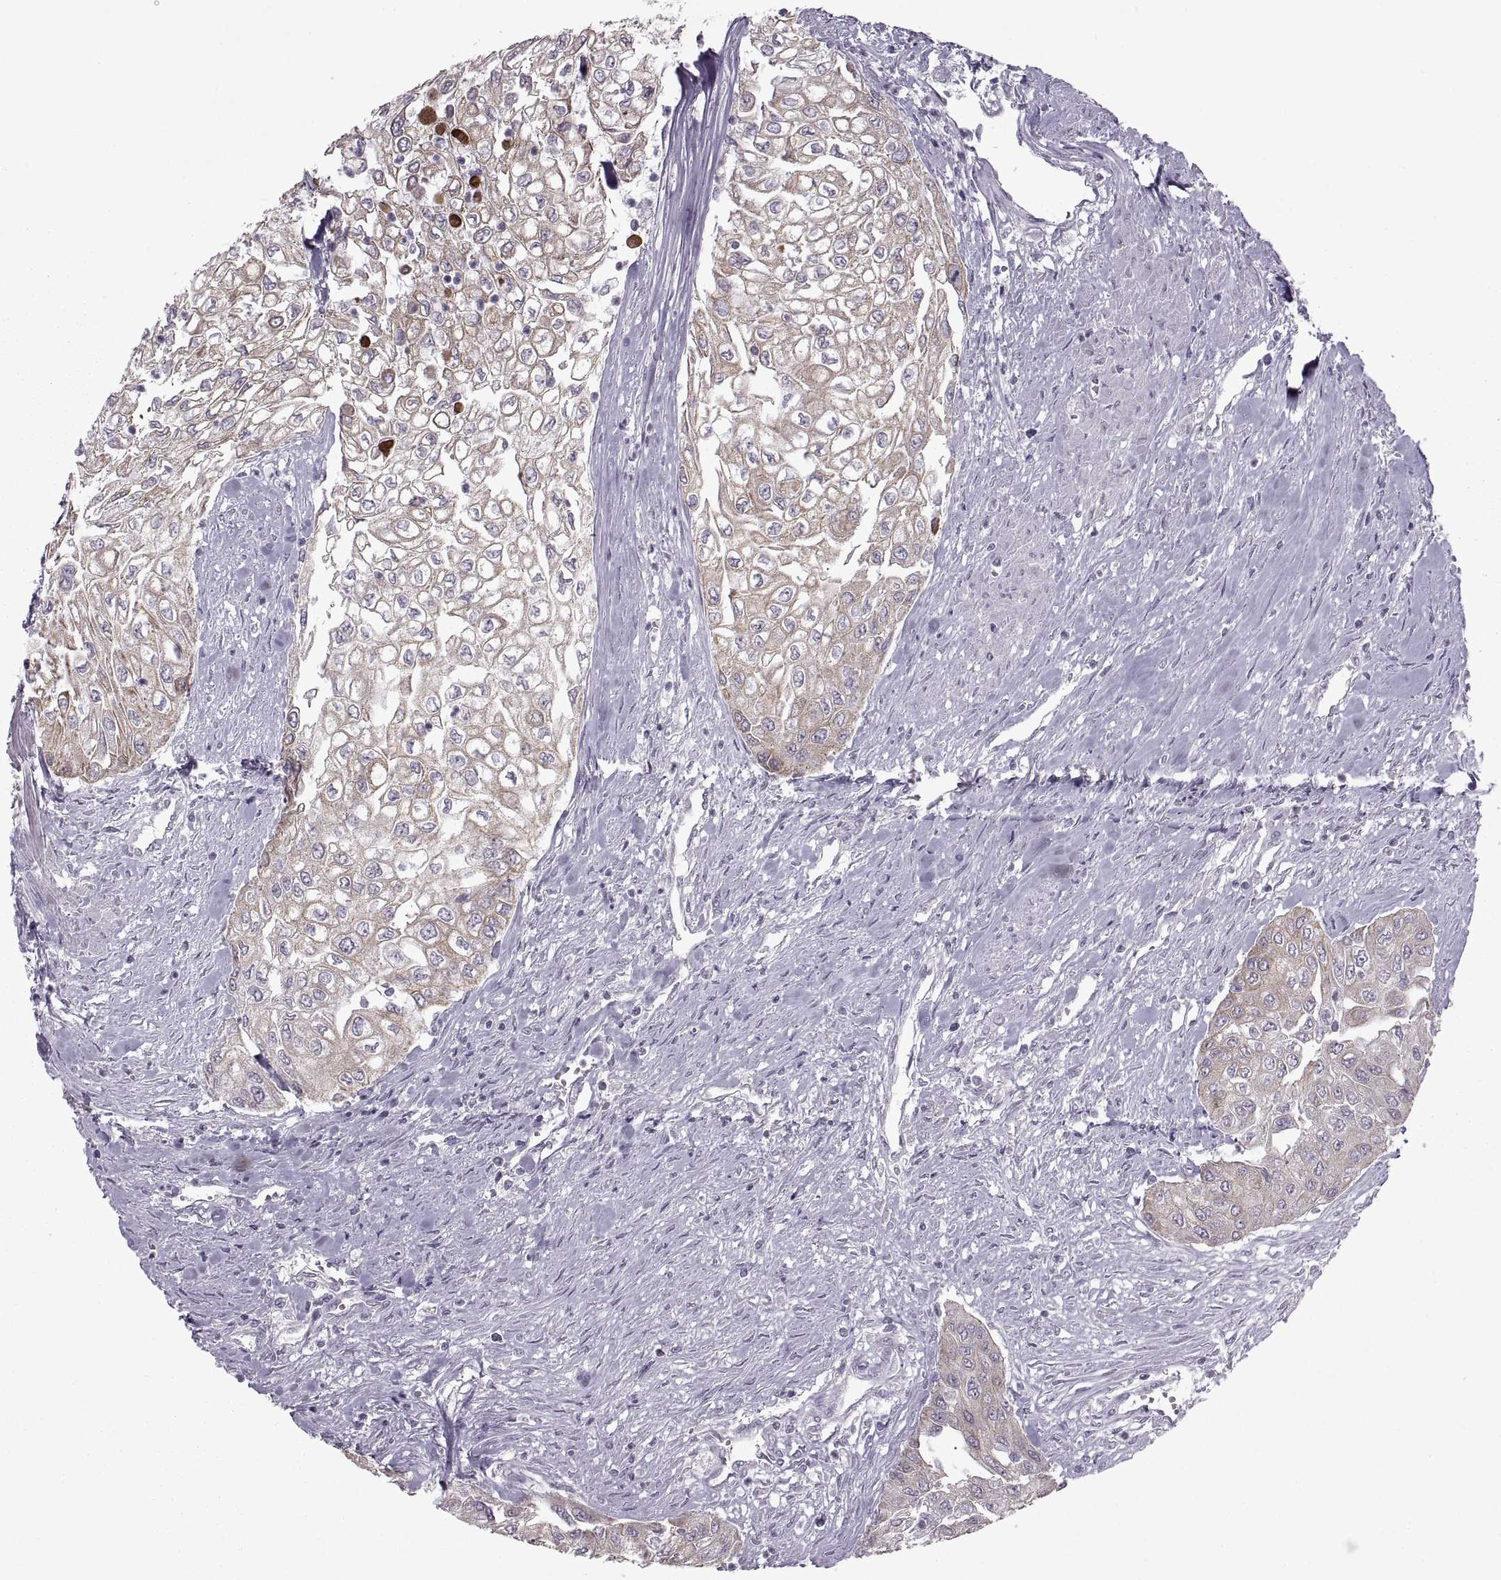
{"staining": {"intensity": "weak", "quantity": "25%-75%", "location": "cytoplasmic/membranous"}, "tissue": "urothelial cancer", "cell_type": "Tumor cells", "image_type": "cancer", "snomed": [{"axis": "morphology", "description": "Urothelial carcinoma, High grade"}, {"axis": "topography", "description": "Urinary bladder"}], "caption": "Immunohistochemical staining of human urothelial cancer reveals weak cytoplasmic/membranous protein positivity in about 25%-75% of tumor cells.", "gene": "MGAT4D", "patient": {"sex": "male", "age": 62}}